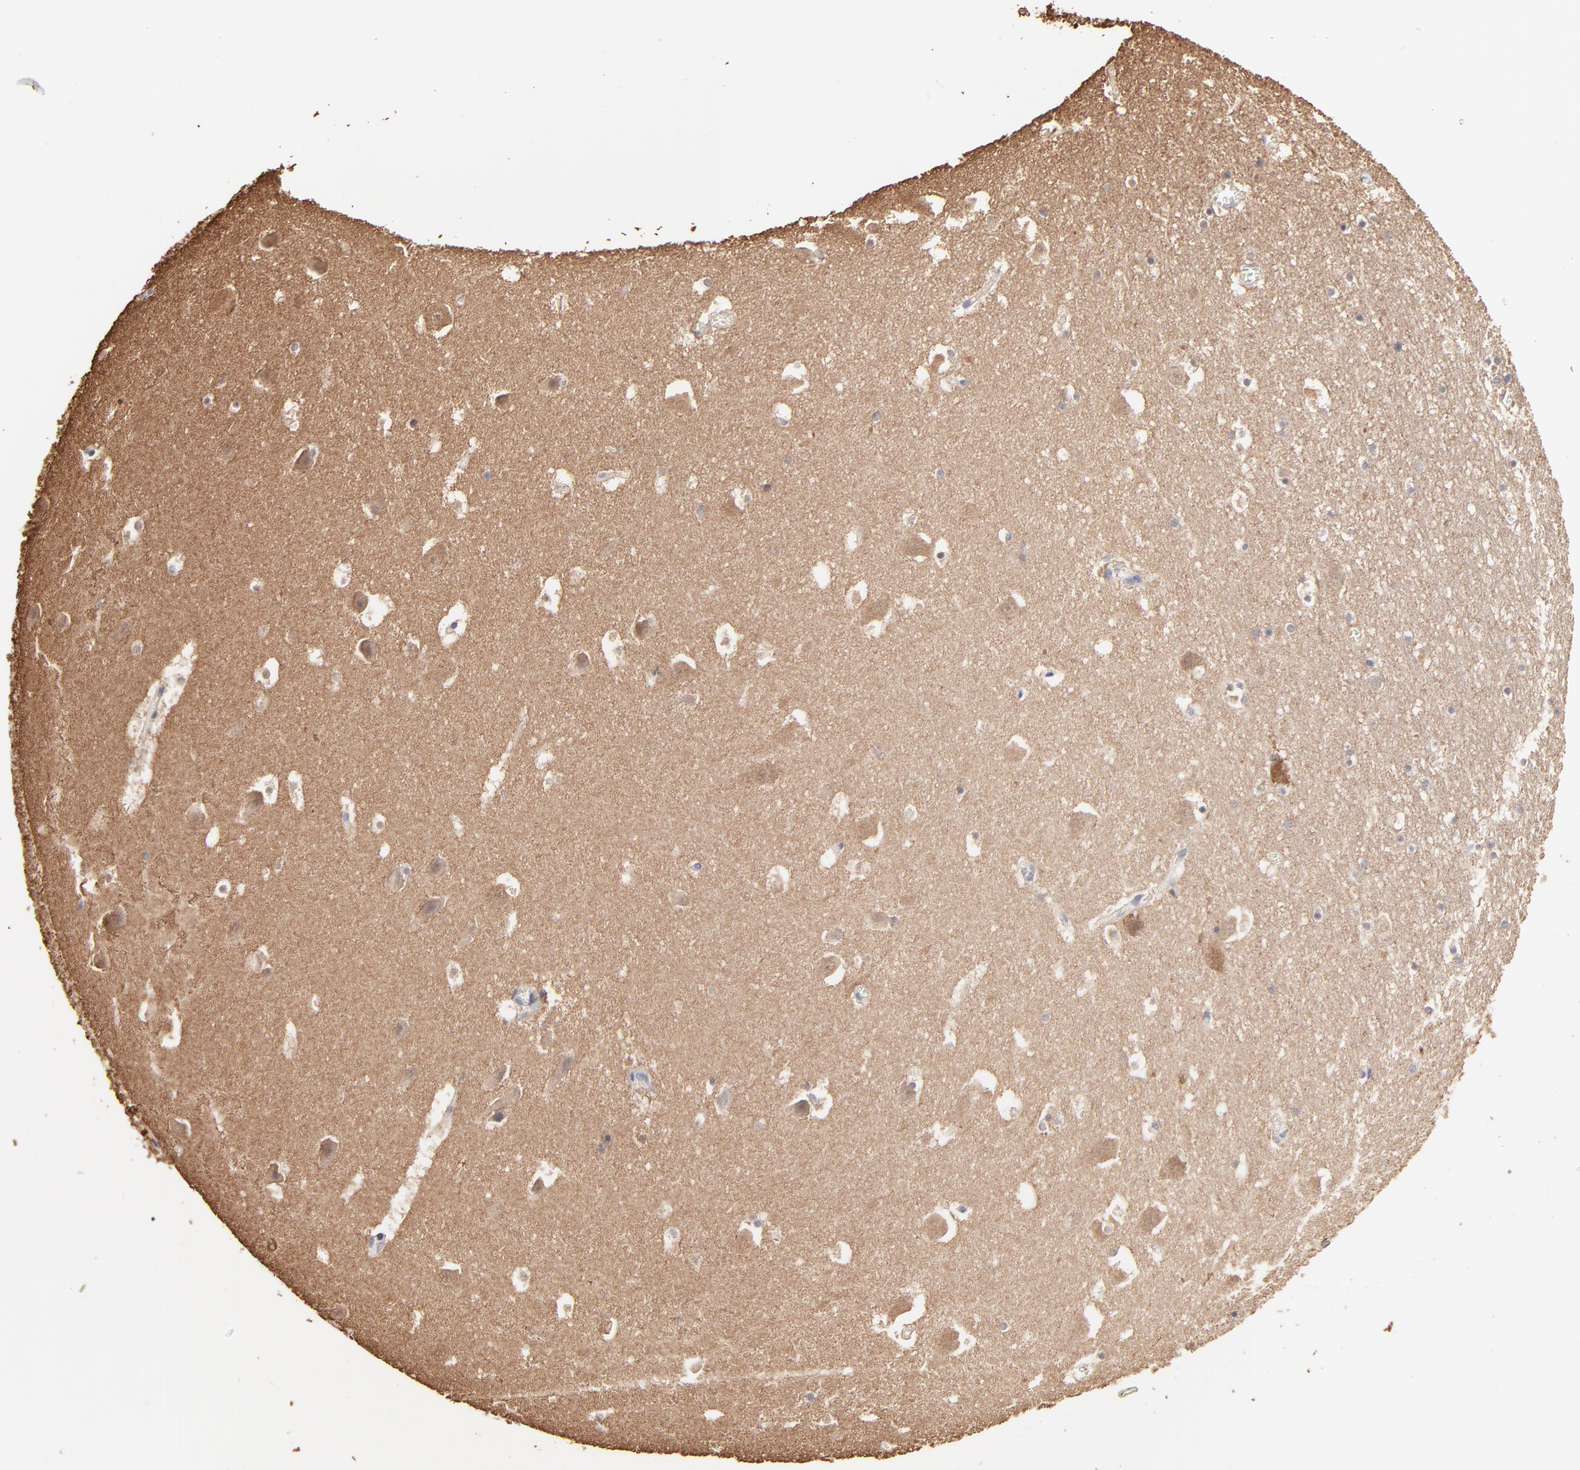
{"staining": {"intensity": "negative", "quantity": "none", "location": "none"}, "tissue": "hippocampus", "cell_type": "Glial cells", "image_type": "normal", "snomed": [{"axis": "morphology", "description": "Normal tissue, NOS"}, {"axis": "topography", "description": "Hippocampus"}], "caption": "DAB immunohistochemical staining of benign human hippocampus displays no significant staining in glial cells.", "gene": "BIRC5", "patient": {"sex": "male", "age": 45}}